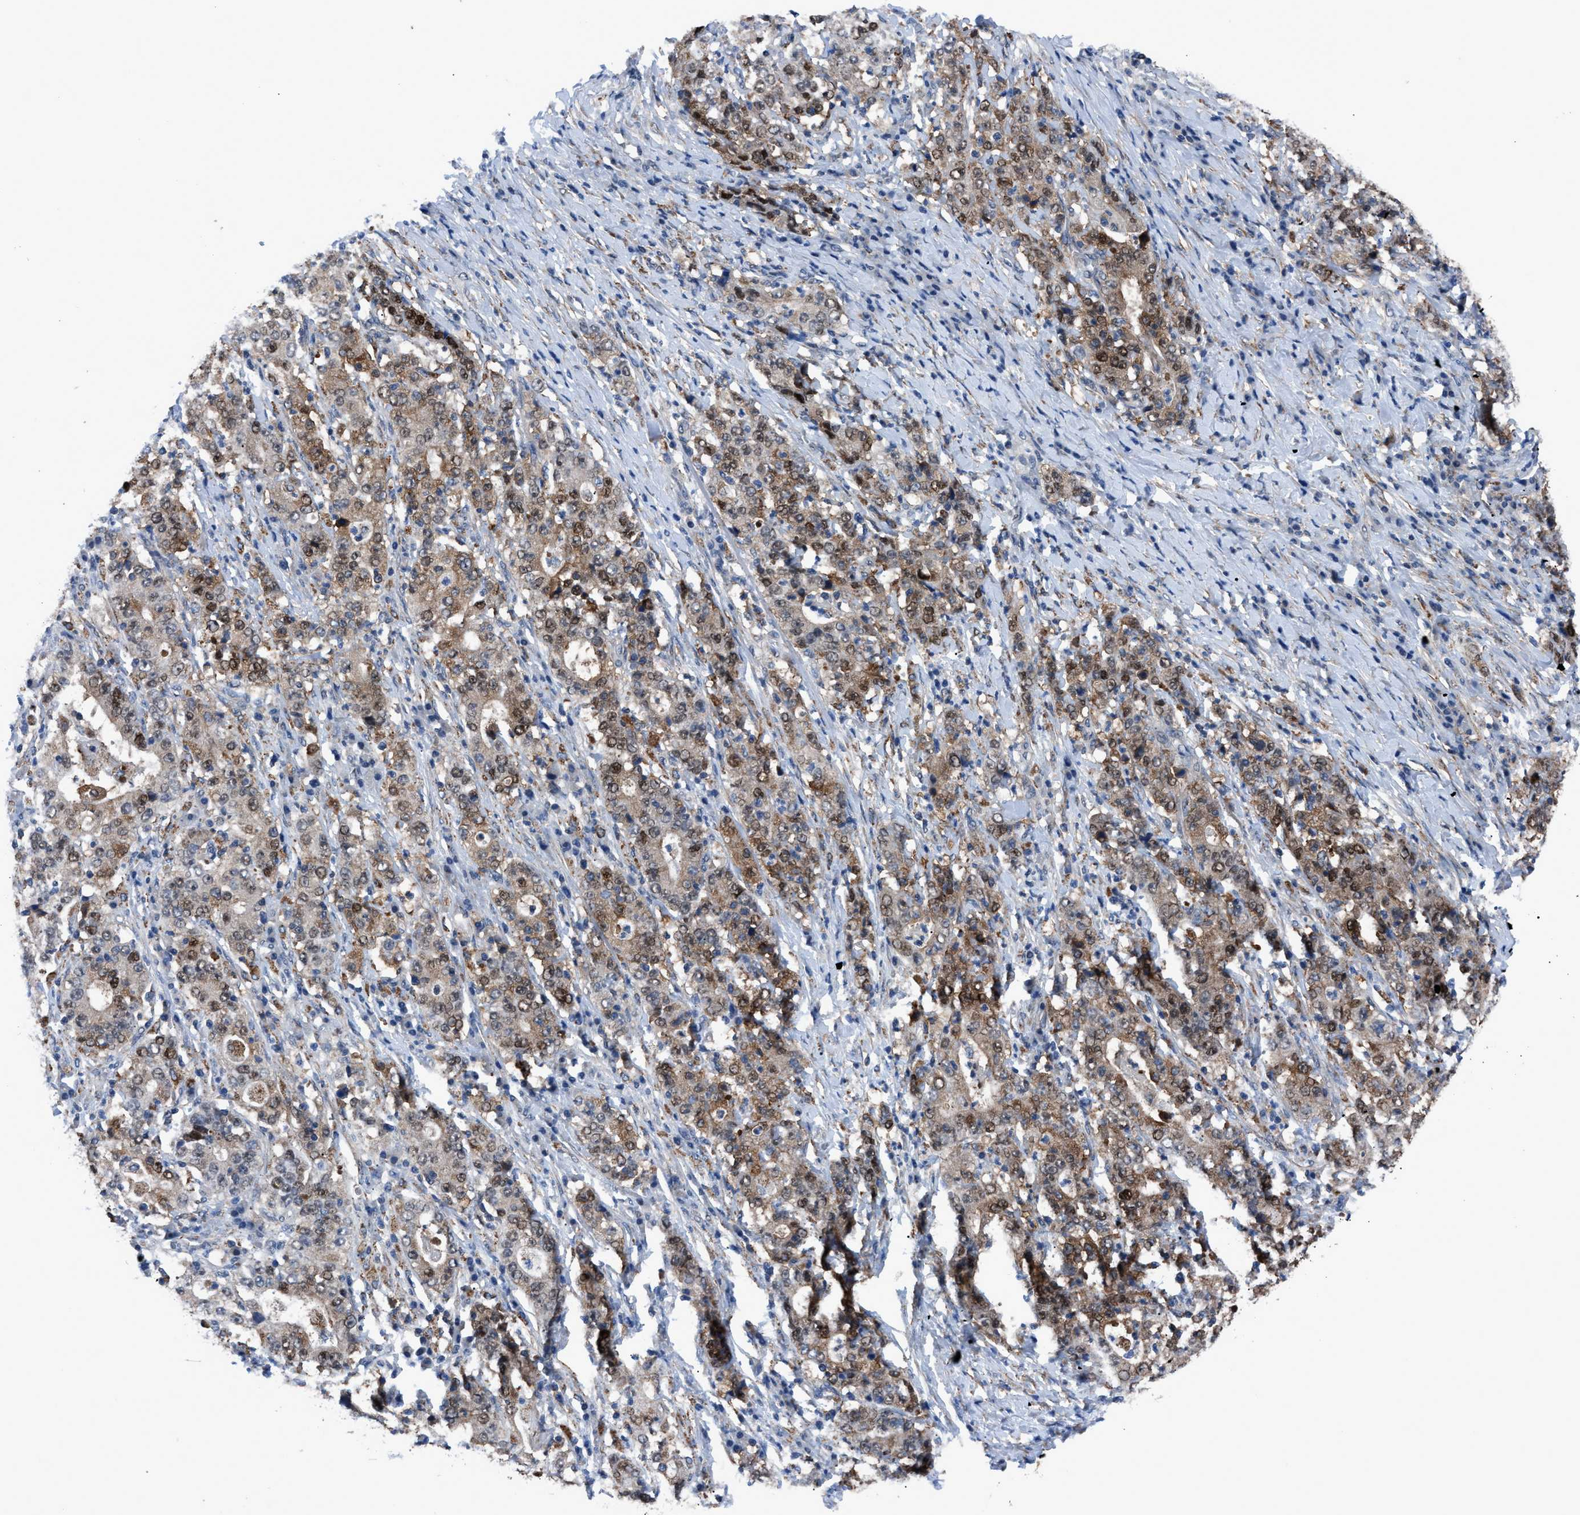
{"staining": {"intensity": "moderate", "quantity": ">75%", "location": "cytoplasmic/membranous,nuclear"}, "tissue": "stomach cancer", "cell_type": "Tumor cells", "image_type": "cancer", "snomed": [{"axis": "morphology", "description": "Normal tissue, NOS"}, {"axis": "morphology", "description": "Adenocarcinoma, NOS"}, {"axis": "topography", "description": "Stomach, upper"}, {"axis": "topography", "description": "Stomach"}], "caption": "Immunohistochemistry of human stomach adenocarcinoma exhibits medium levels of moderate cytoplasmic/membranous and nuclear expression in about >75% of tumor cells.", "gene": "TMEM45B", "patient": {"sex": "male", "age": 59}}